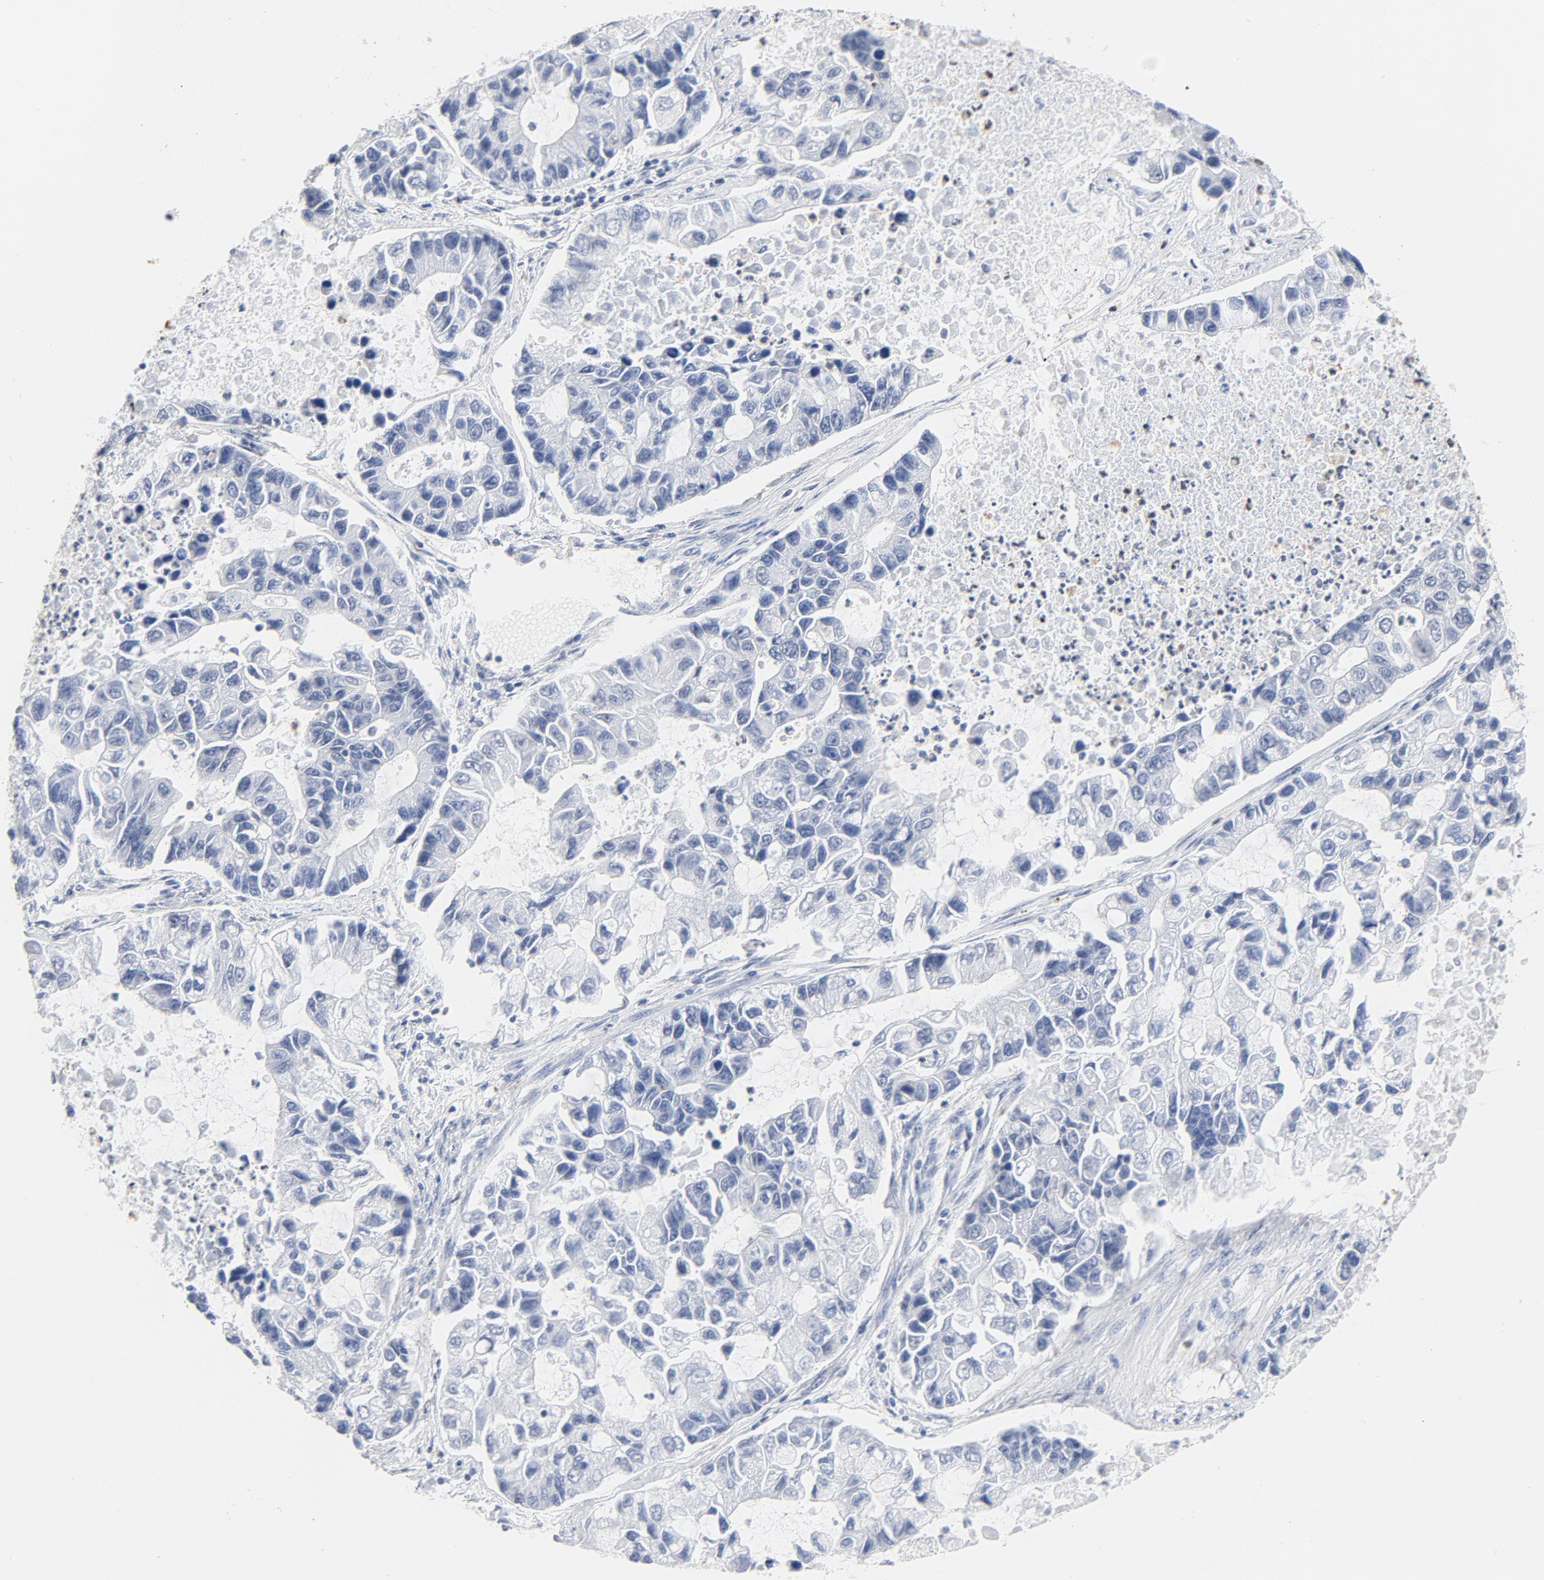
{"staining": {"intensity": "negative", "quantity": "none", "location": "none"}, "tissue": "lung cancer", "cell_type": "Tumor cells", "image_type": "cancer", "snomed": [{"axis": "morphology", "description": "Adenocarcinoma, NOS"}, {"axis": "topography", "description": "Lung"}], "caption": "Immunohistochemistry histopathology image of human lung cancer stained for a protein (brown), which exhibits no positivity in tumor cells.", "gene": "CDKN1B", "patient": {"sex": "female", "age": 51}}